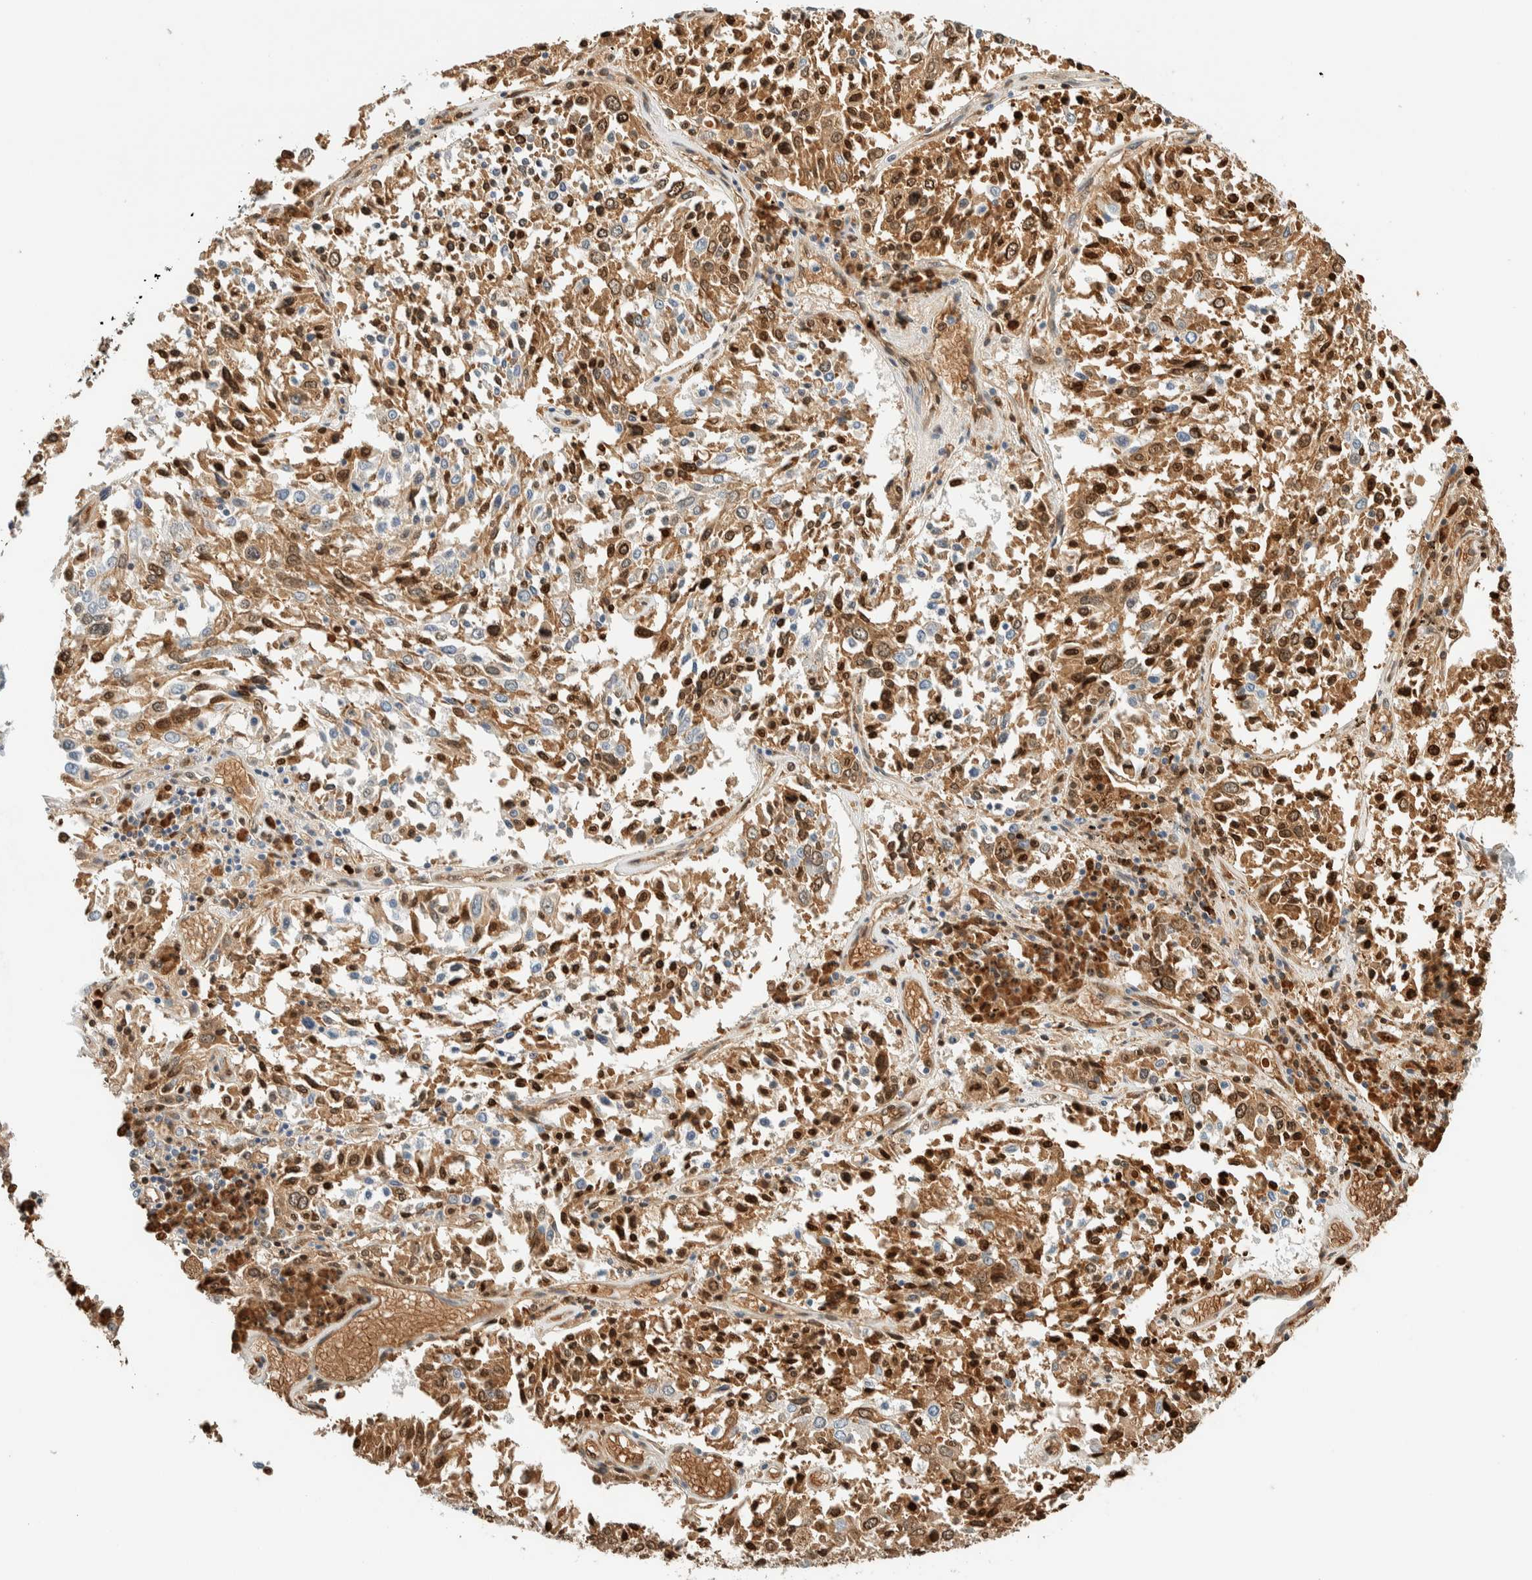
{"staining": {"intensity": "moderate", "quantity": ">75%", "location": "cytoplasmic/membranous,nuclear"}, "tissue": "lung cancer", "cell_type": "Tumor cells", "image_type": "cancer", "snomed": [{"axis": "morphology", "description": "Squamous cell carcinoma, NOS"}, {"axis": "topography", "description": "Lung"}], "caption": "Protein expression analysis of human squamous cell carcinoma (lung) reveals moderate cytoplasmic/membranous and nuclear staining in approximately >75% of tumor cells.", "gene": "TSTD2", "patient": {"sex": "male", "age": 65}}